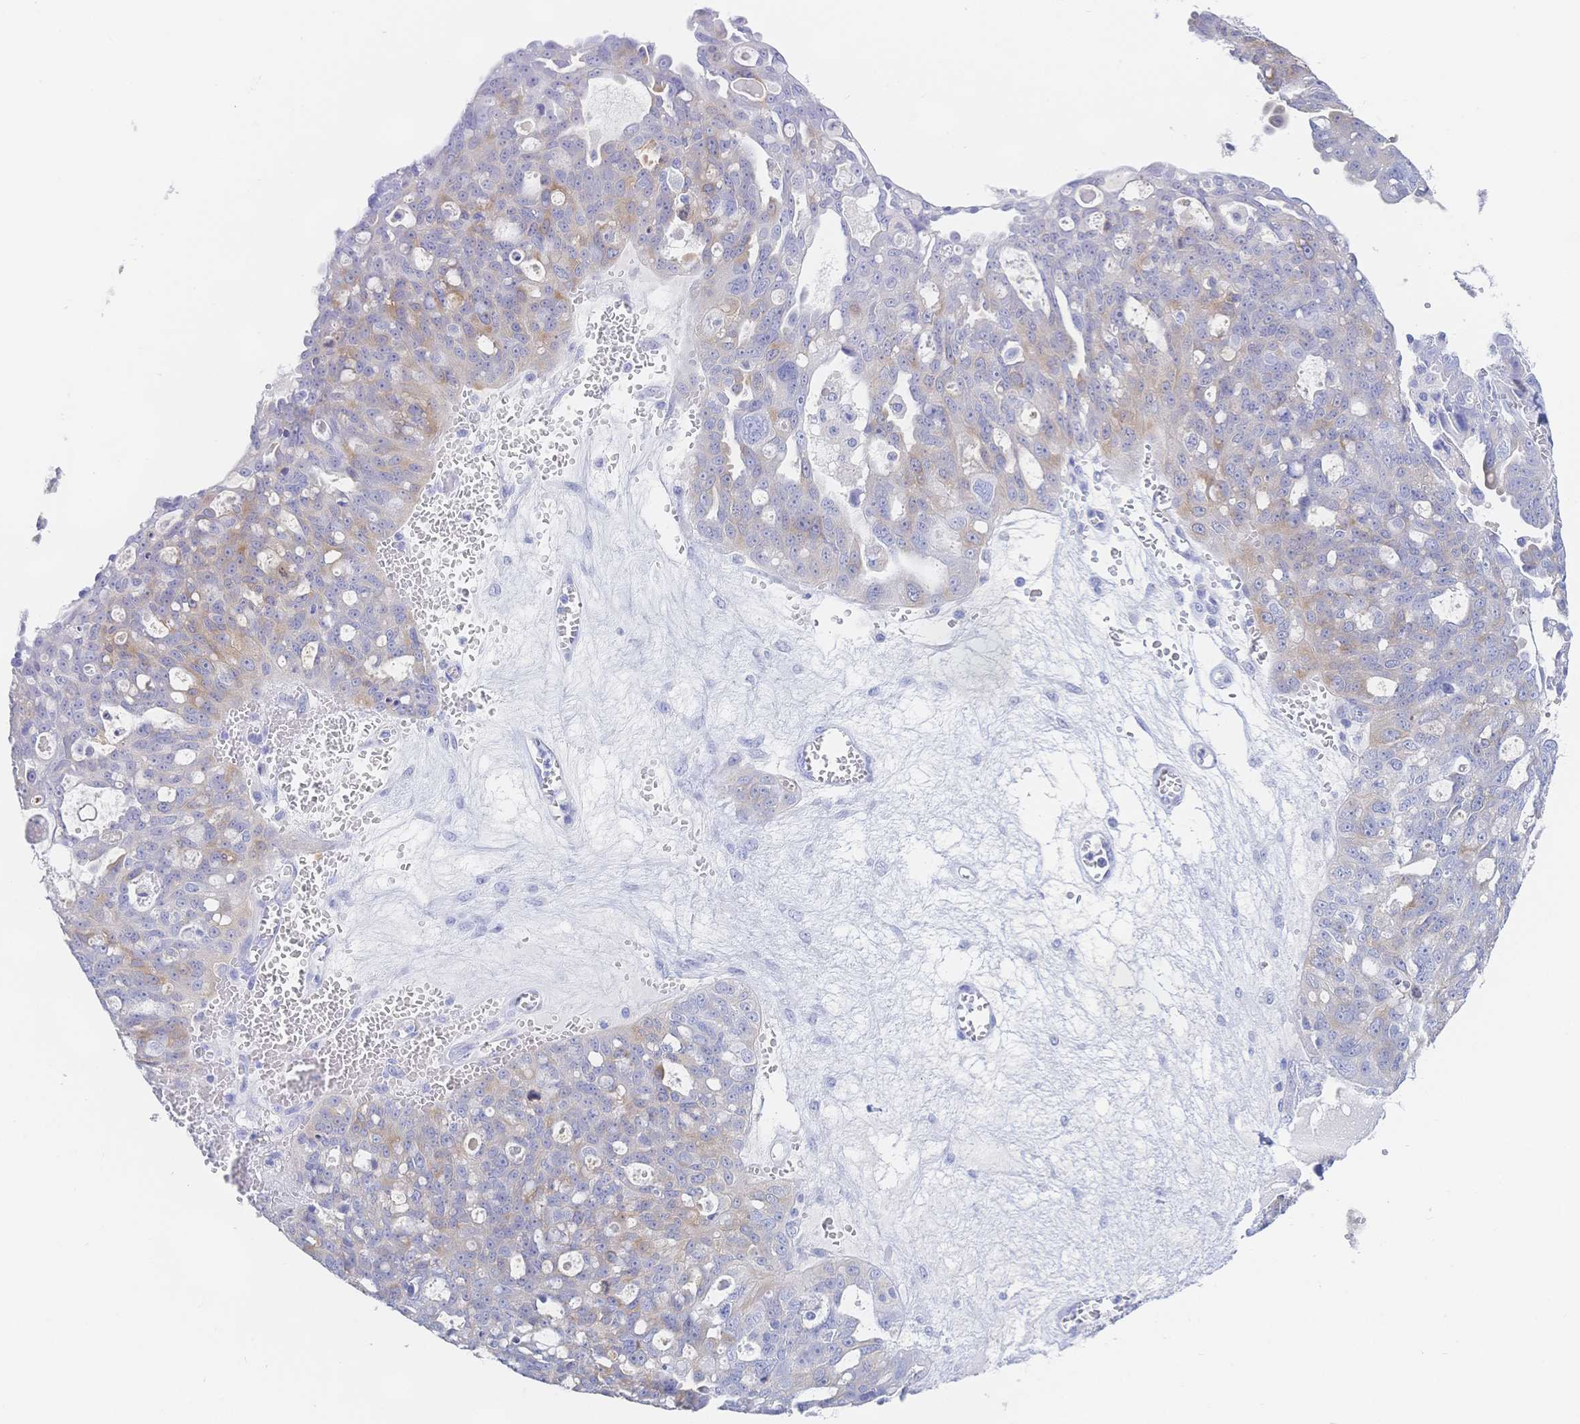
{"staining": {"intensity": "weak", "quantity": "25%-75%", "location": "cytoplasmic/membranous"}, "tissue": "ovarian cancer", "cell_type": "Tumor cells", "image_type": "cancer", "snomed": [{"axis": "morphology", "description": "Carcinoma, endometroid"}, {"axis": "topography", "description": "Ovary"}], "caption": "Human ovarian endometroid carcinoma stained for a protein (brown) shows weak cytoplasmic/membranous positive positivity in about 25%-75% of tumor cells.", "gene": "RRM1", "patient": {"sex": "female", "age": 70}}